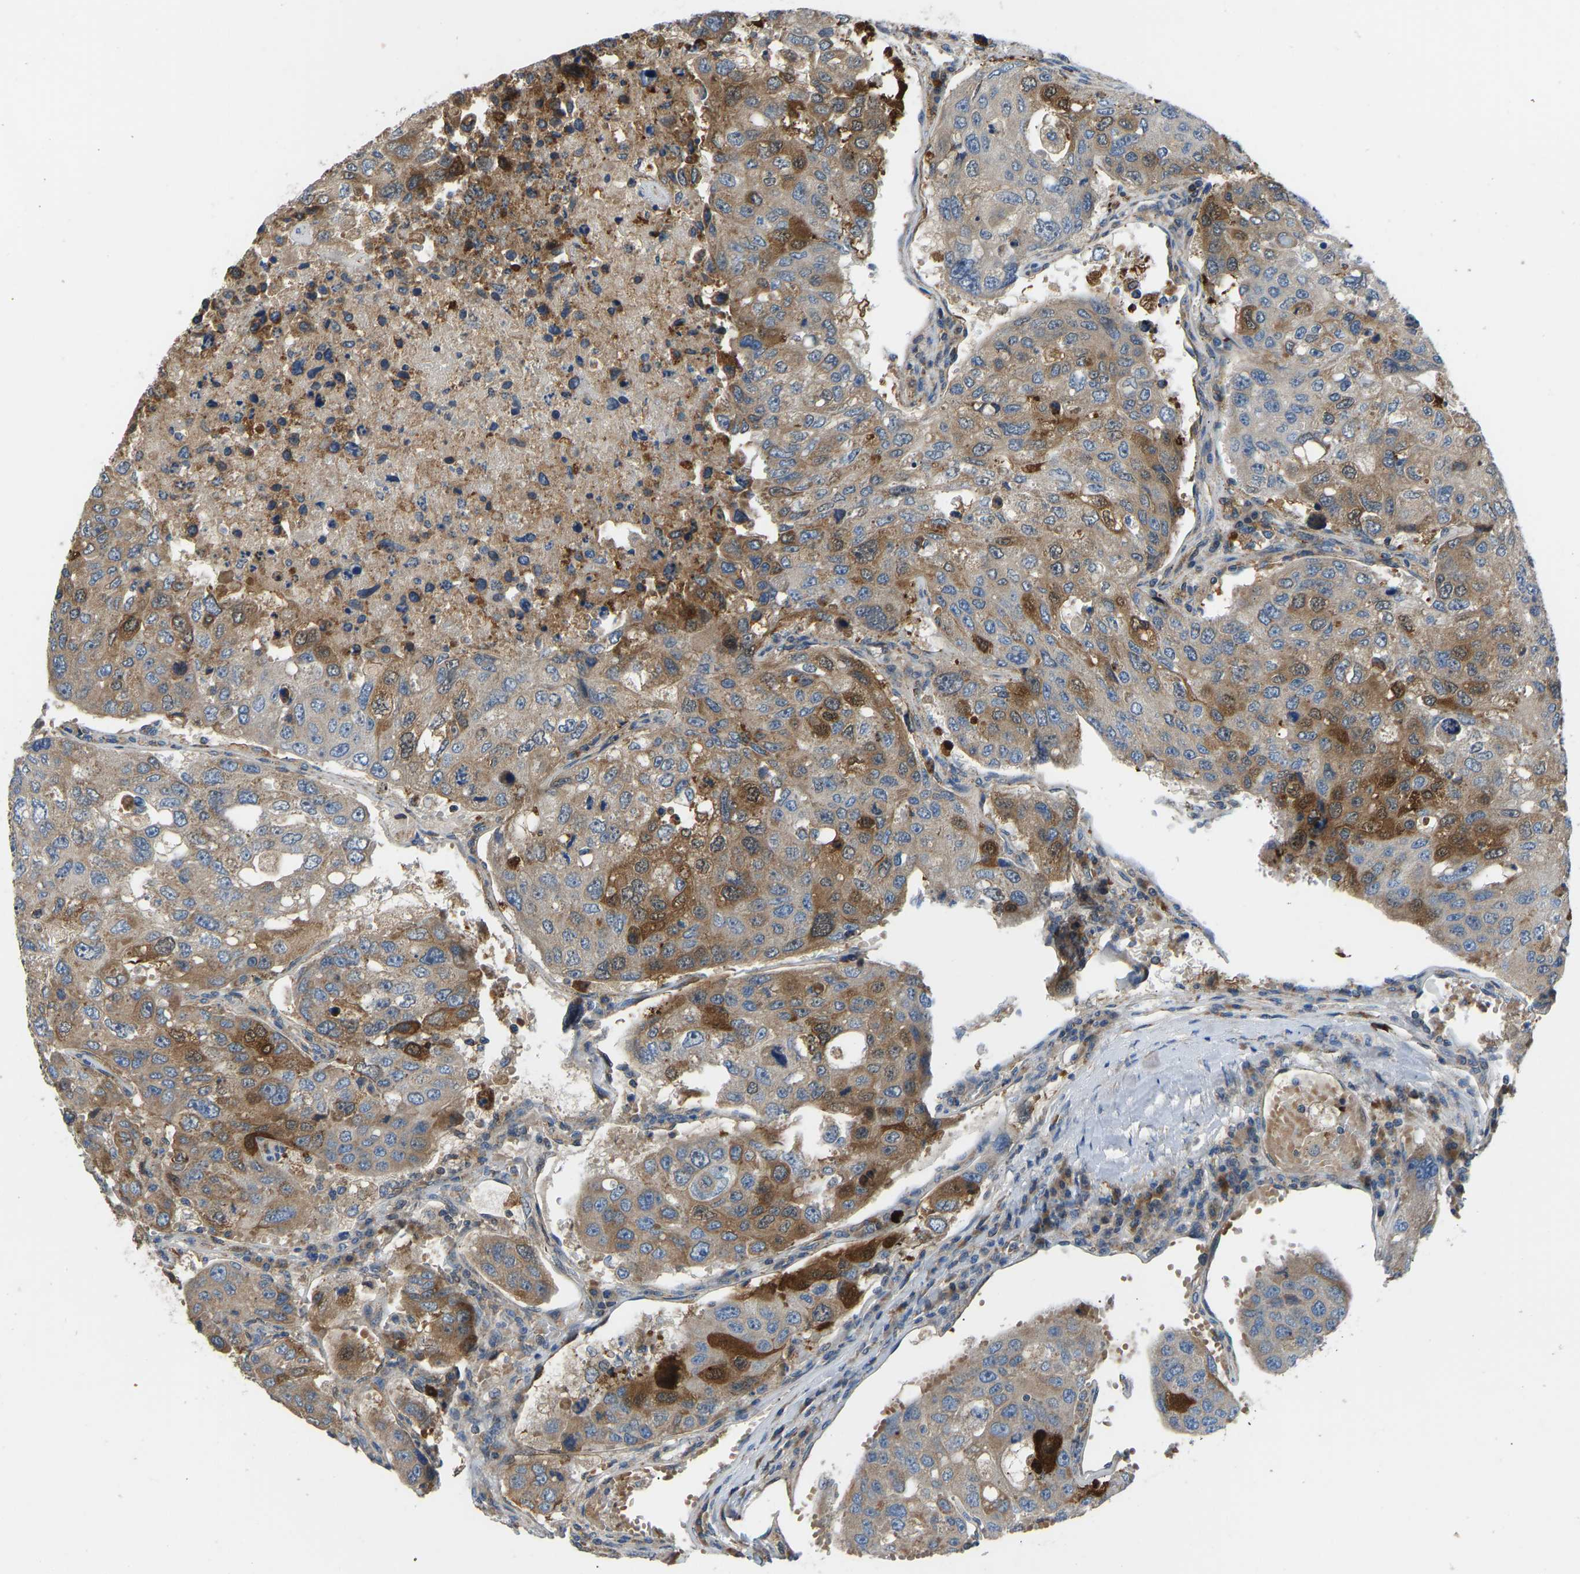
{"staining": {"intensity": "moderate", "quantity": ">75%", "location": "cytoplasmic/membranous"}, "tissue": "urothelial cancer", "cell_type": "Tumor cells", "image_type": "cancer", "snomed": [{"axis": "morphology", "description": "Urothelial carcinoma, High grade"}, {"axis": "topography", "description": "Lymph node"}, {"axis": "topography", "description": "Urinary bladder"}], "caption": "Protein expression analysis of human urothelial cancer reveals moderate cytoplasmic/membranous positivity in about >75% of tumor cells.", "gene": "RBP1", "patient": {"sex": "male", "age": 51}}